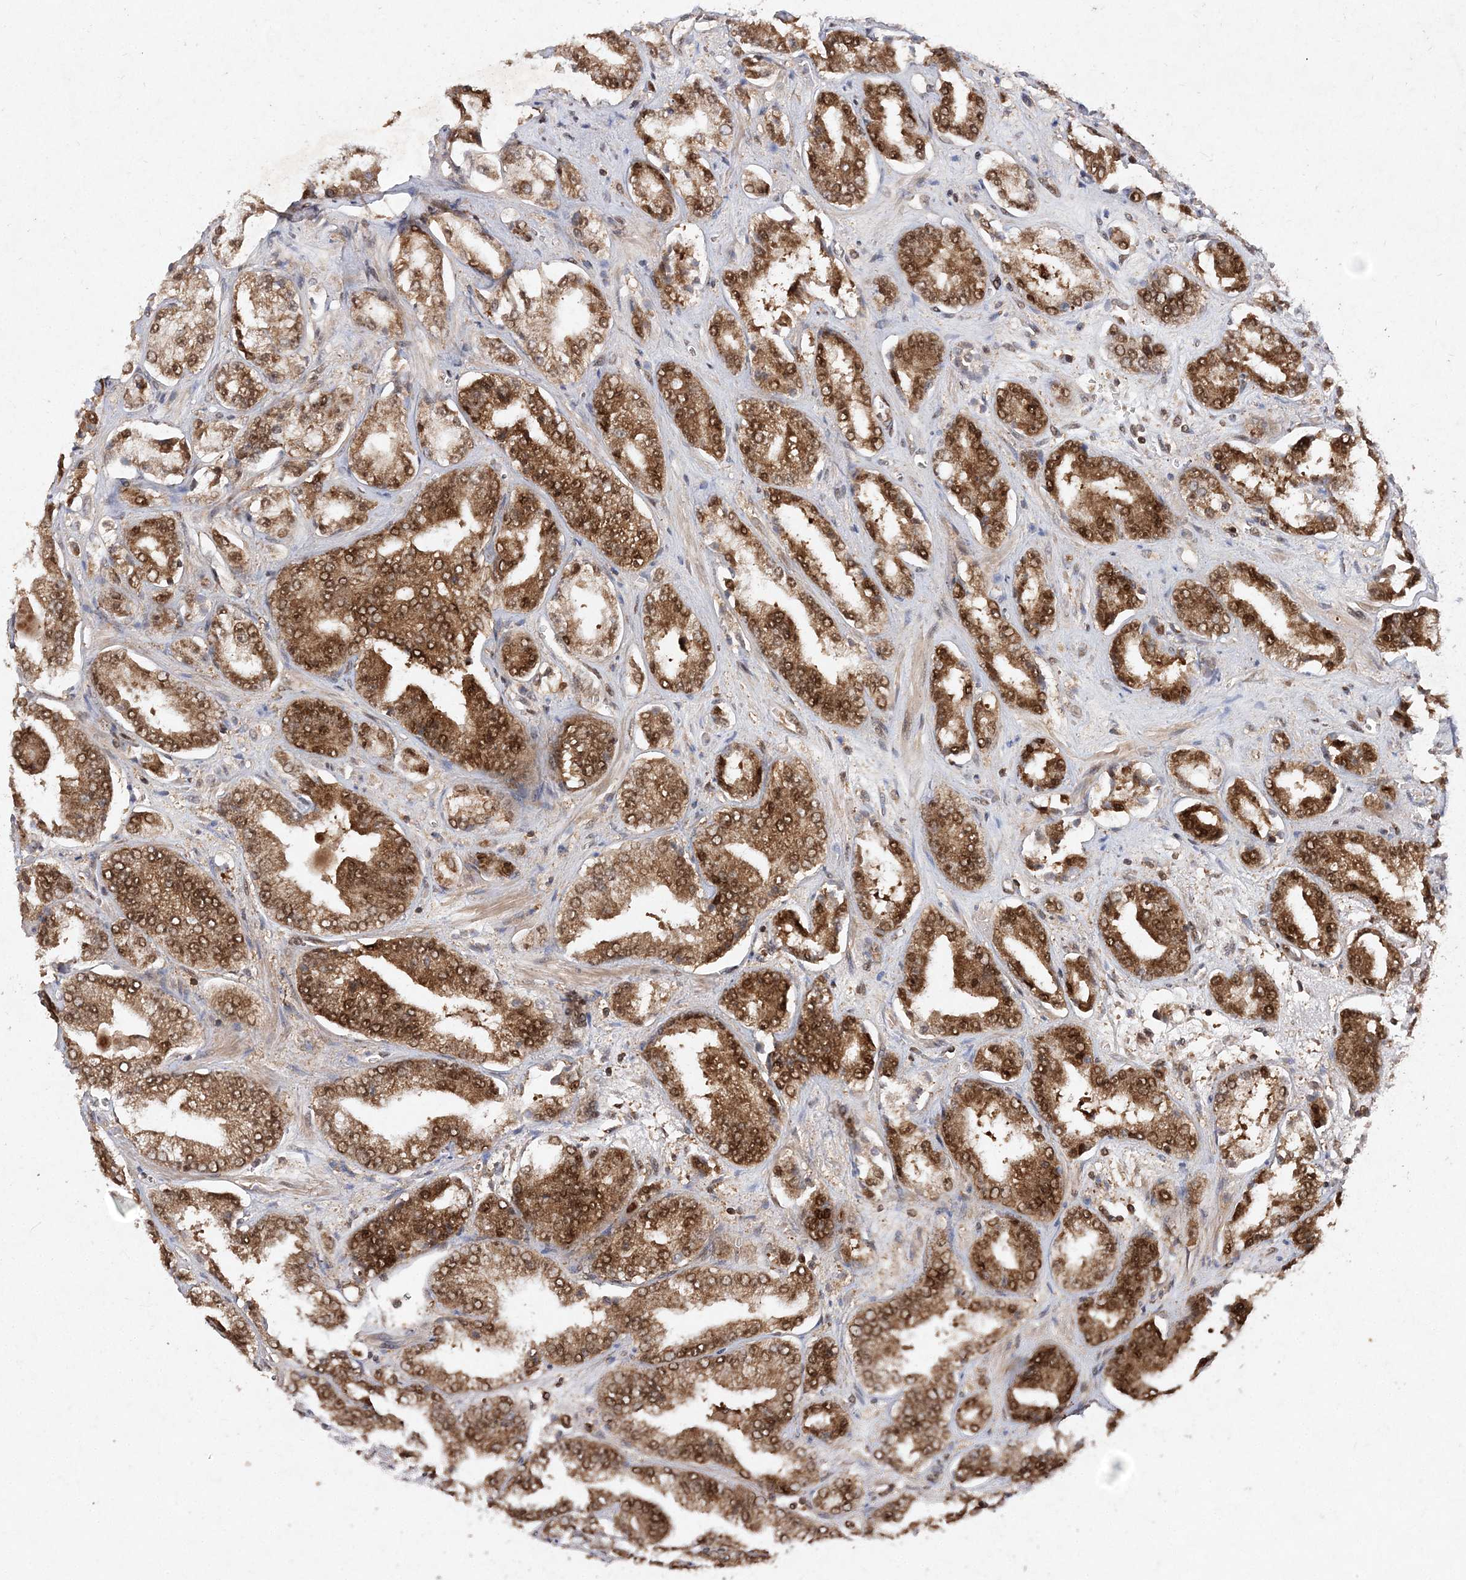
{"staining": {"intensity": "strong", "quantity": ">75%", "location": "cytoplasmic/membranous,nuclear"}, "tissue": "prostate cancer", "cell_type": "Tumor cells", "image_type": "cancer", "snomed": [{"axis": "morphology", "description": "Adenocarcinoma, High grade"}, {"axis": "topography", "description": "Prostate"}], "caption": "The photomicrograph exhibits a brown stain indicating the presence of a protein in the cytoplasmic/membranous and nuclear of tumor cells in adenocarcinoma (high-grade) (prostate). (Stains: DAB in brown, nuclei in blue, Microscopy: brightfield microscopy at high magnification).", "gene": "NIF3L1", "patient": {"sex": "male", "age": 71}}